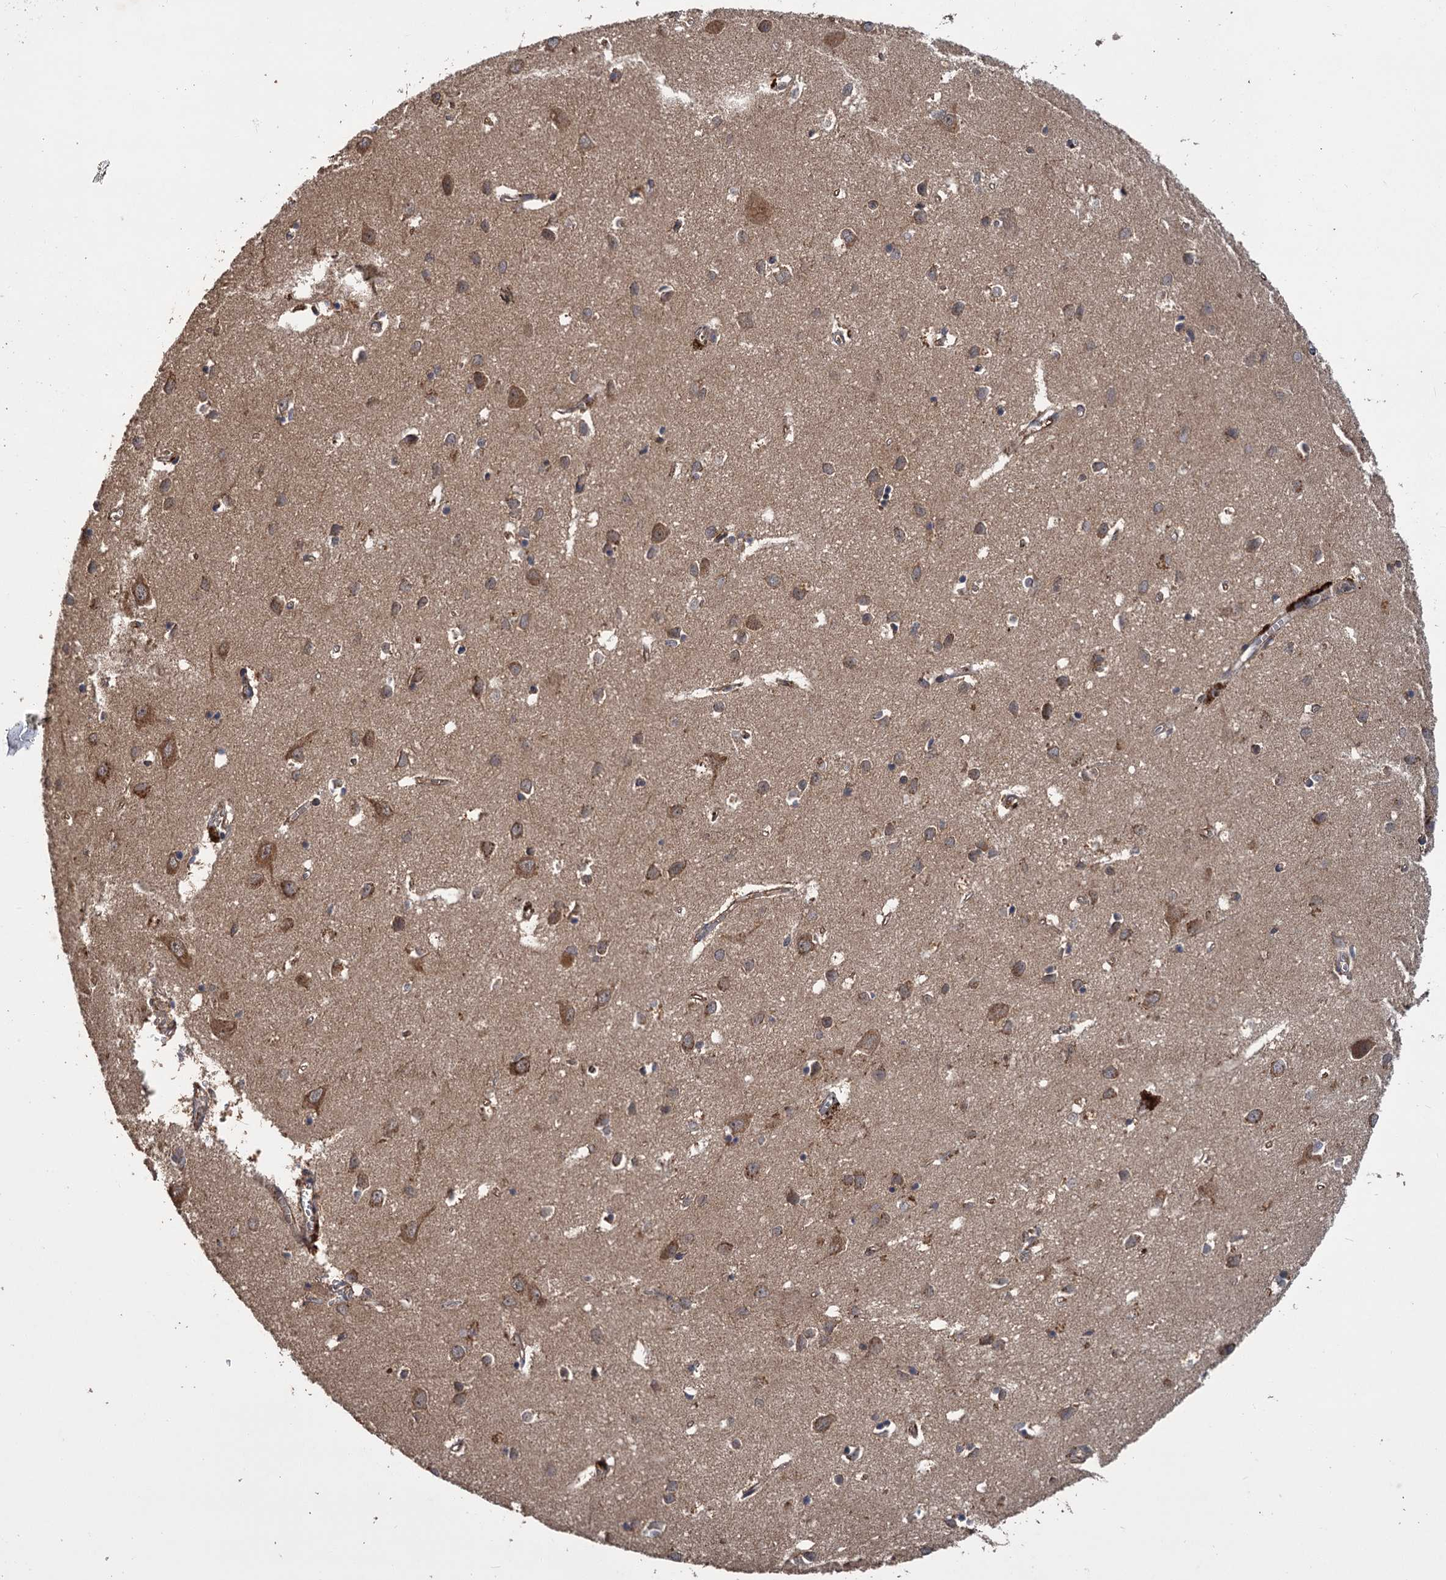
{"staining": {"intensity": "moderate", "quantity": ">75%", "location": "cytoplasmic/membranous"}, "tissue": "cerebral cortex", "cell_type": "Endothelial cells", "image_type": "normal", "snomed": [{"axis": "morphology", "description": "Normal tissue, NOS"}, {"axis": "topography", "description": "Cerebral cortex"}], "caption": "Cerebral cortex stained with a brown dye reveals moderate cytoplasmic/membranous positive expression in about >75% of endothelial cells.", "gene": "KANSL2", "patient": {"sex": "female", "age": 64}}